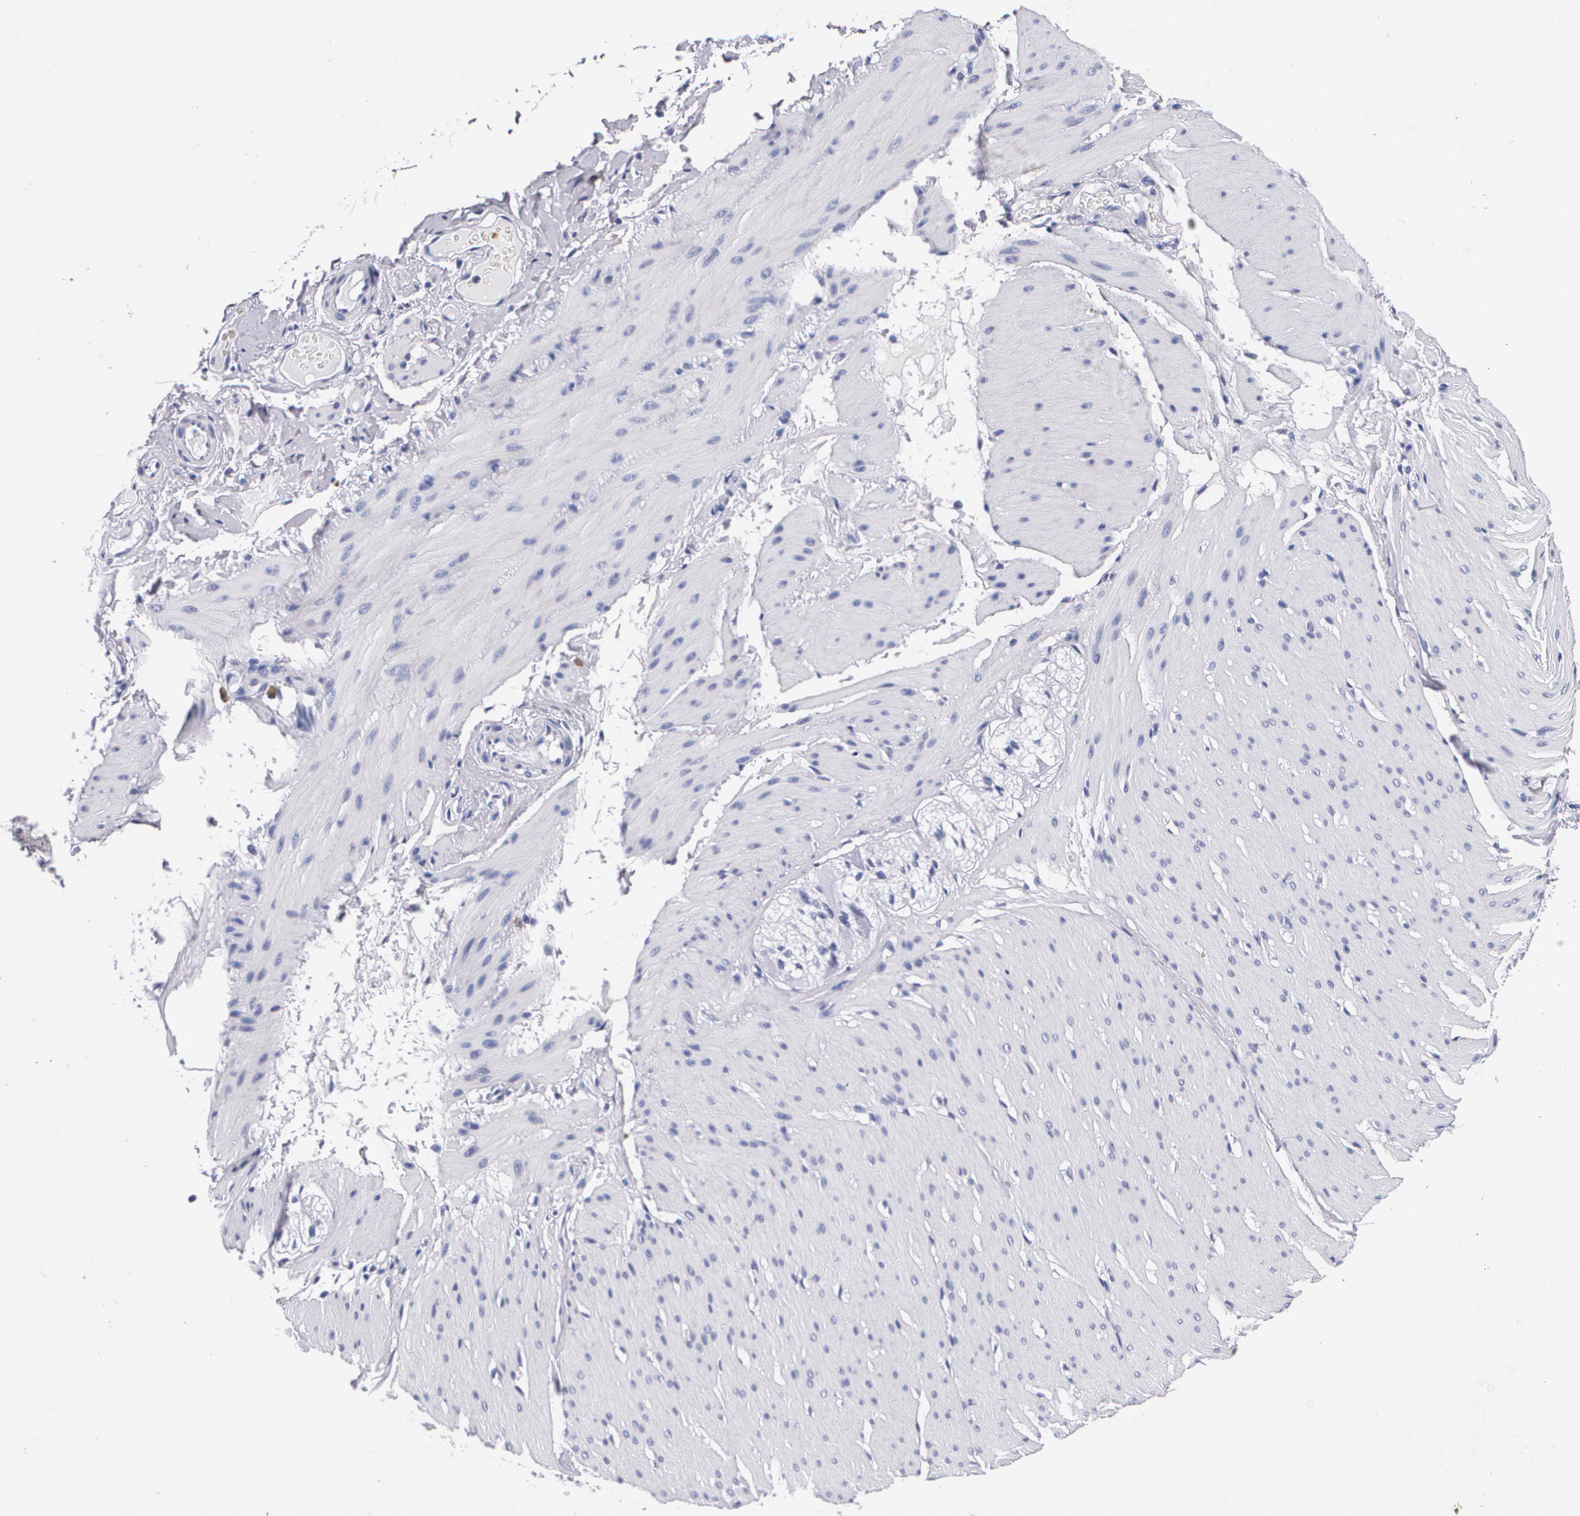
{"staining": {"intensity": "negative", "quantity": "none", "location": "none"}, "tissue": "smooth muscle", "cell_type": "Smooth muscle cells", "image_type": "normal", "snomed": [{"axis": "morphology", "description": "Normal tissue, NOS"}, {"axis": "topography", "description": "Smooth muscle"}, {"axis": "topography", "description": "Colon"}], "caption": "Histopathology image shows no significant protein positivity in smooth muscle cells of unremarkable smooth muscle.", "gene": "S100A8", "patient": {"sex": "male", "age": 67}}